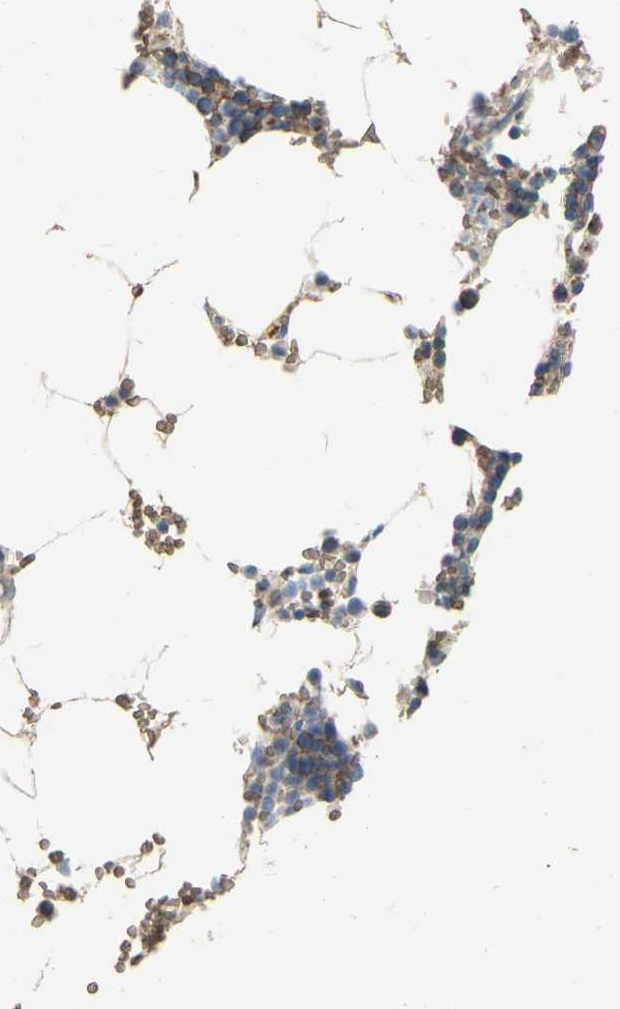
{"staining": {"intensity": "weak", "quantity": "<25%", "location": "cytoplasmic/membranous"}, "tissue": "bone marrow", "cell_type": "Hematopoietic cells", "image_type": "normal", "snomed": [{"axis": "morphology", "description": "Normal tissue, NOS"}, {"axis": "topography", "description": "Bone marrow"}], "caption": "The histopathology image displays no staining of hematopoietic cells in benign bone marrow. (Immunohistochemistry, brightfield microscopy, high magnification).", "gene": "CFAP298", "patient": {"sex": "male", "age": 70}}